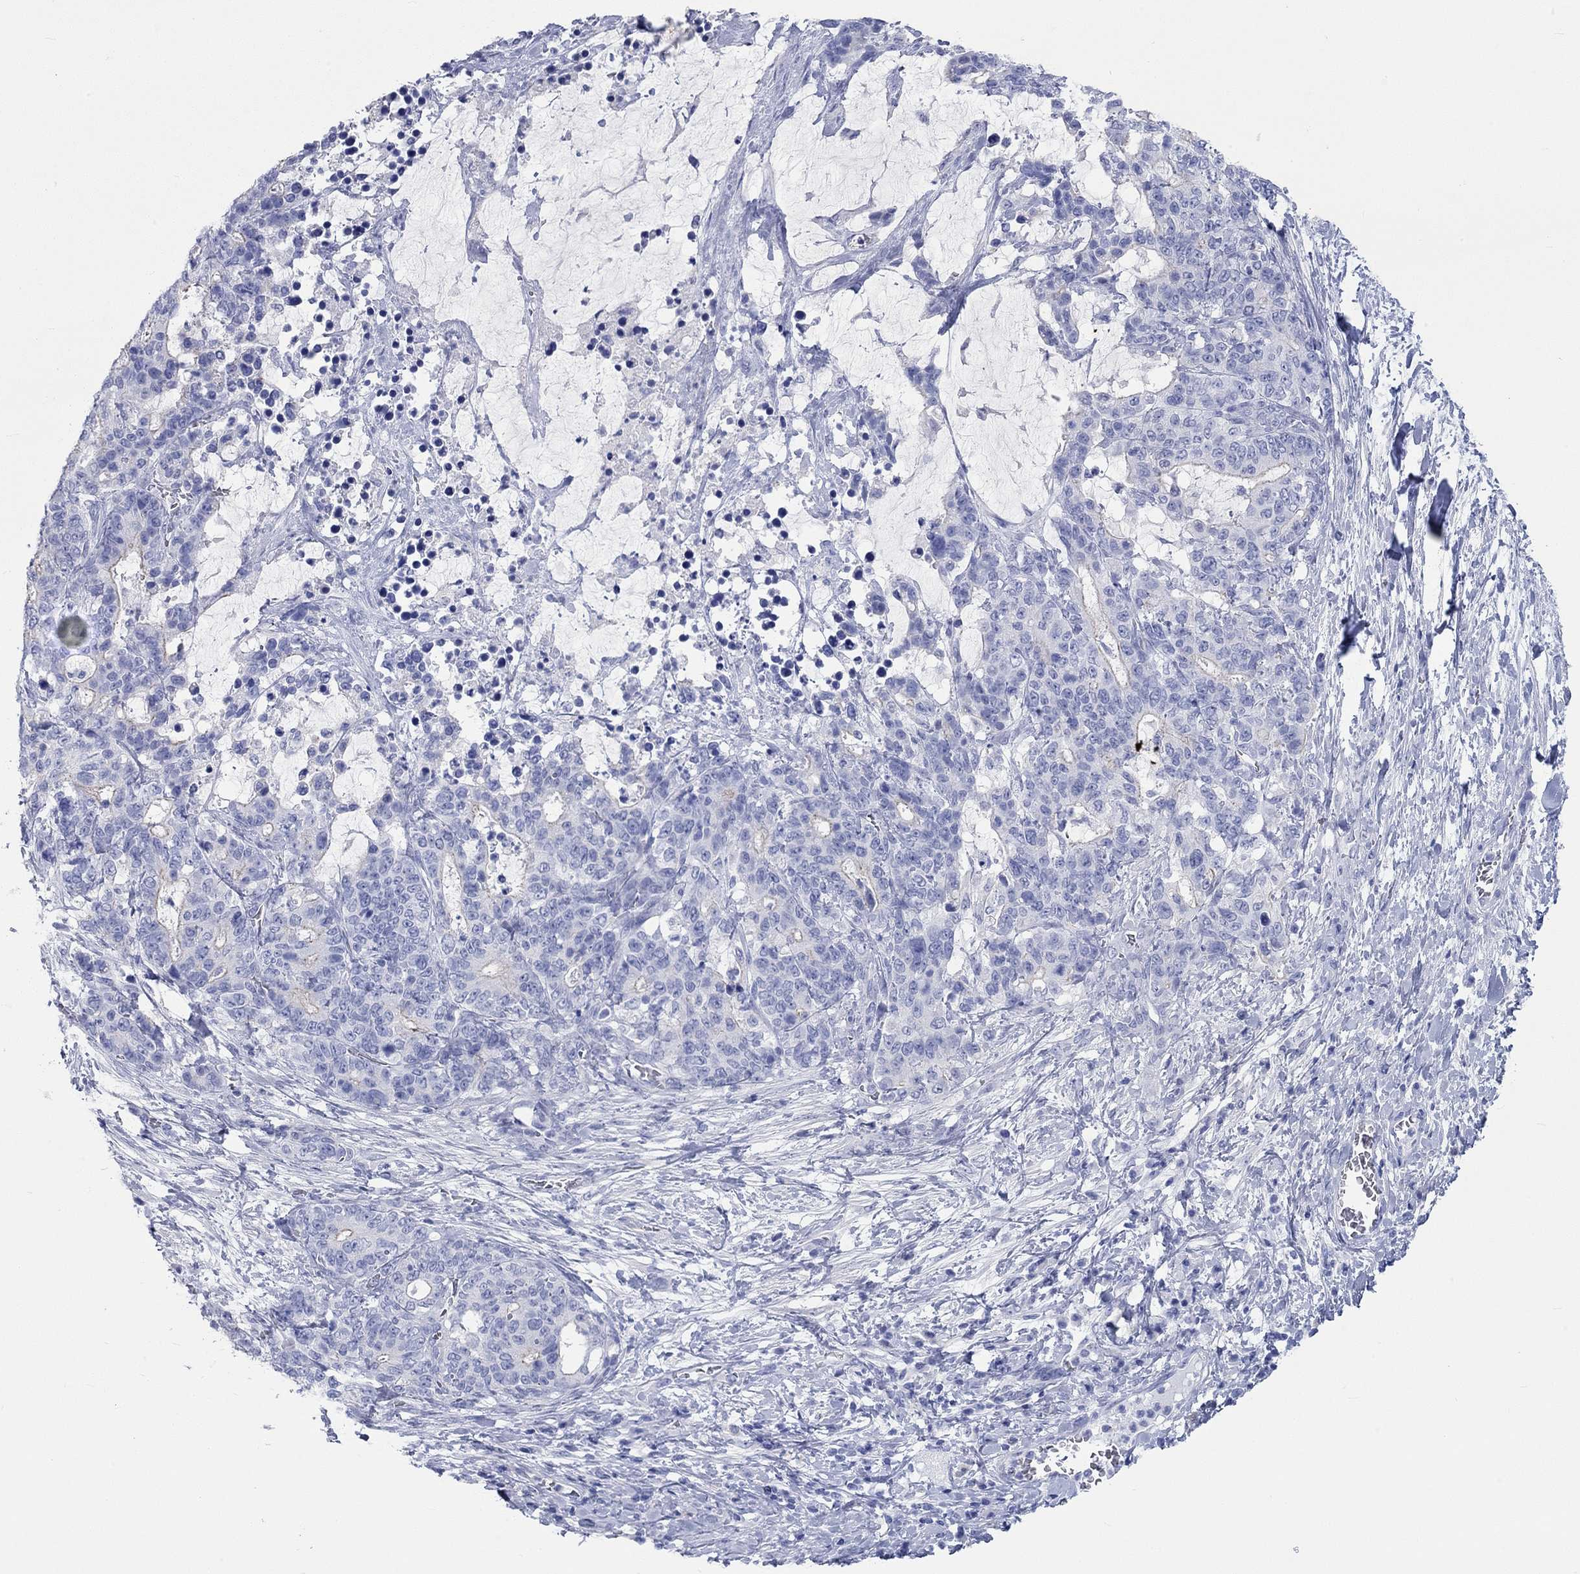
{"staining": {"intensity": "negative", "quantity": "none", "location": "none"}, "tissue": "stomach cancer", "cell_type": "Tumor cells", "image_type": "cancer", "snomed": [{"axis": "morphology", "description": "Normal tissue, NOS"}, {"axis": "morphology", "description": "Adenocarcinoma, NOS"}, {"axis": "topography", "description": "Stomach"}], "caption": "Micrograph shows no protein positivity in tumor cells of stomach cancer (adenocarcinoma) tissue.", "gene": "SPATA9", "patient": {"sex": "female", "age": 64}}